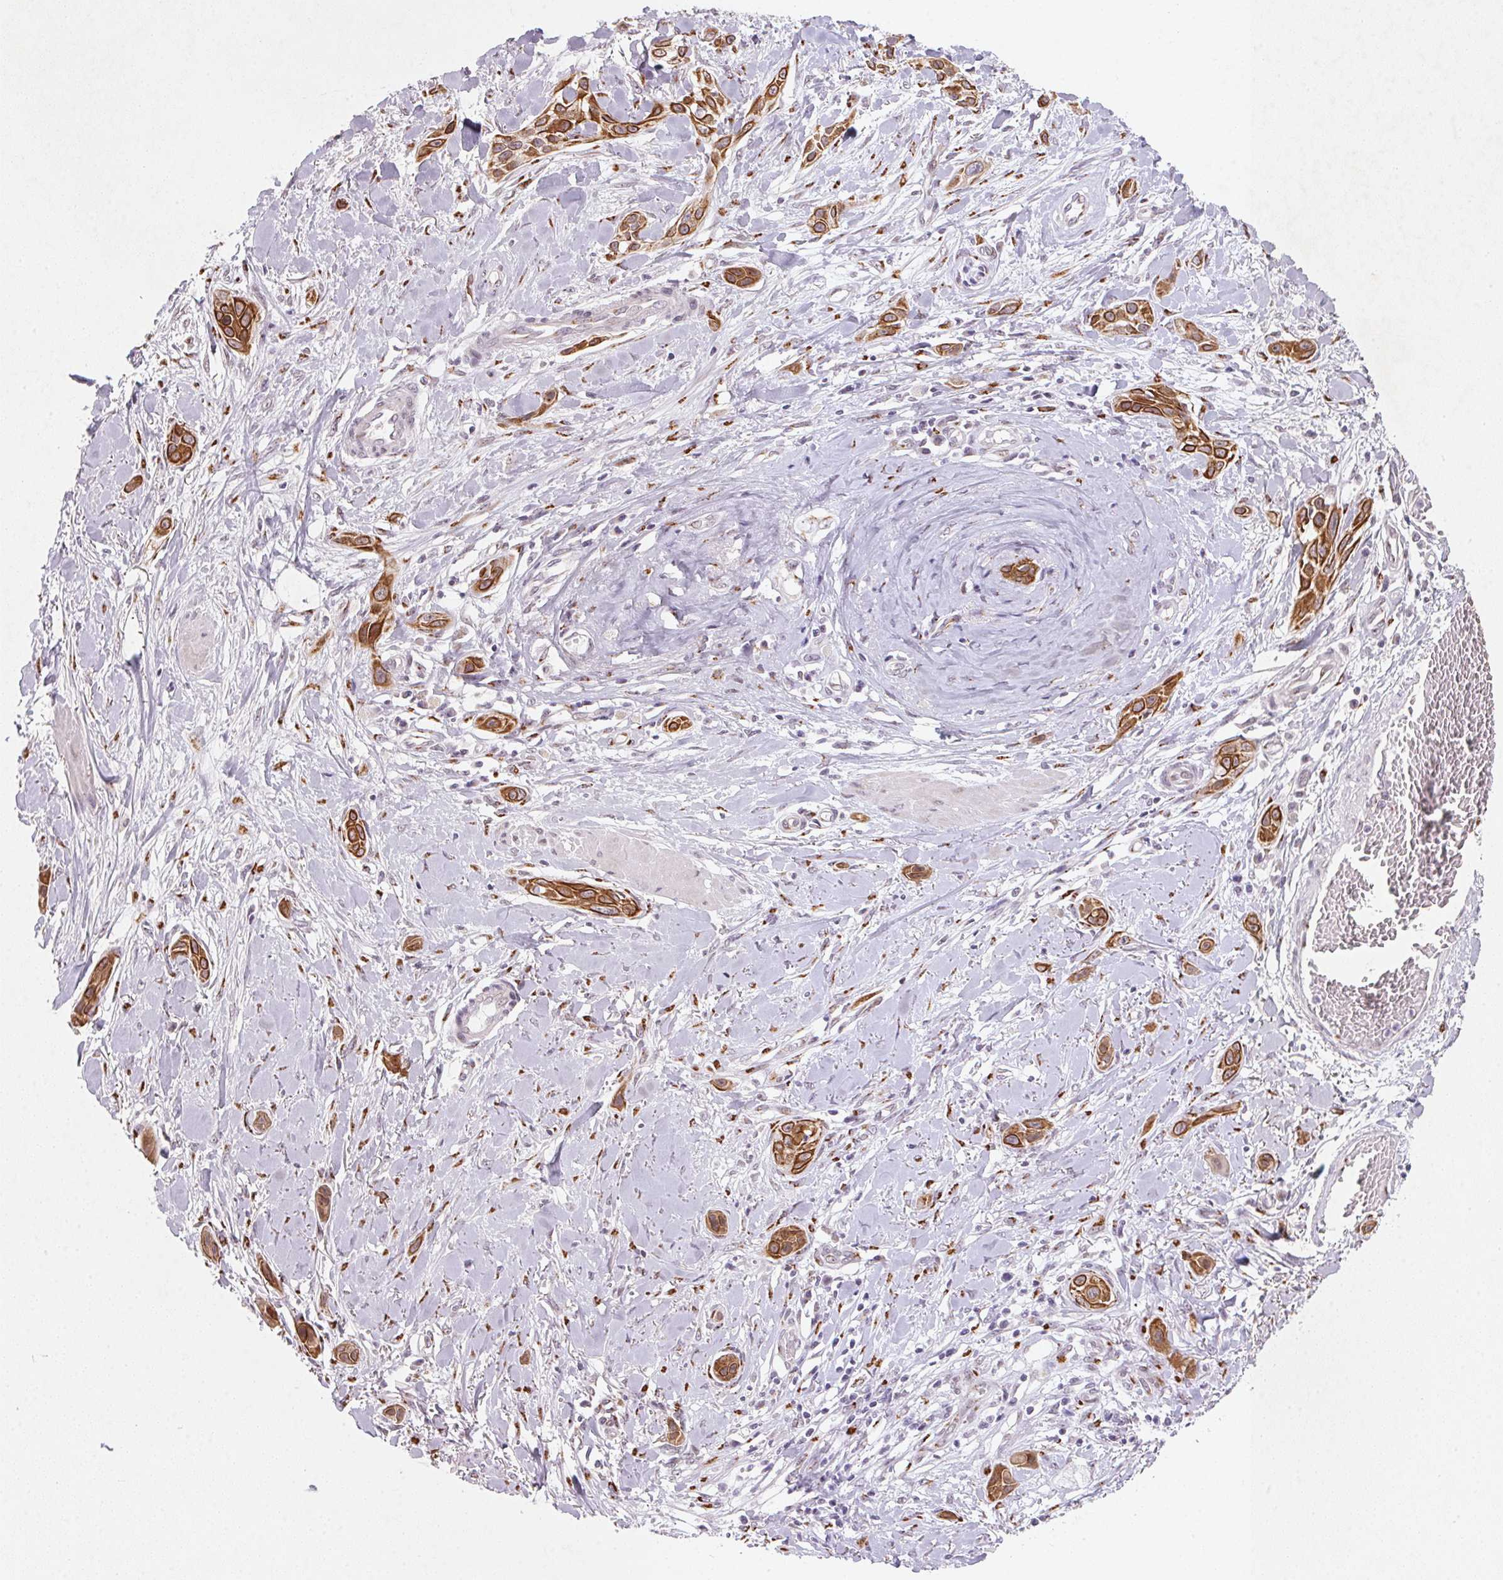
{"staining": {"intensity": "strong", "quantity": ">75%", "location": "cytoplasmic/membranous"}, "tissue": "skin cancer", "cell_type": "Tumor cells", "image_type": "cancer", "snomed": [{"axis": "morphology", "description": "Squamous cell carcinoma, NOS"}, {"axis": "topography", "description": "Skin"}], "caption": "A histopathology image of human skin cancer stained for a protein reveals strong cytoplasmic/membranous brown staining in tumor cells.", "gene": "RAB22A", "patient": {"sex": "female", "age": 69}}